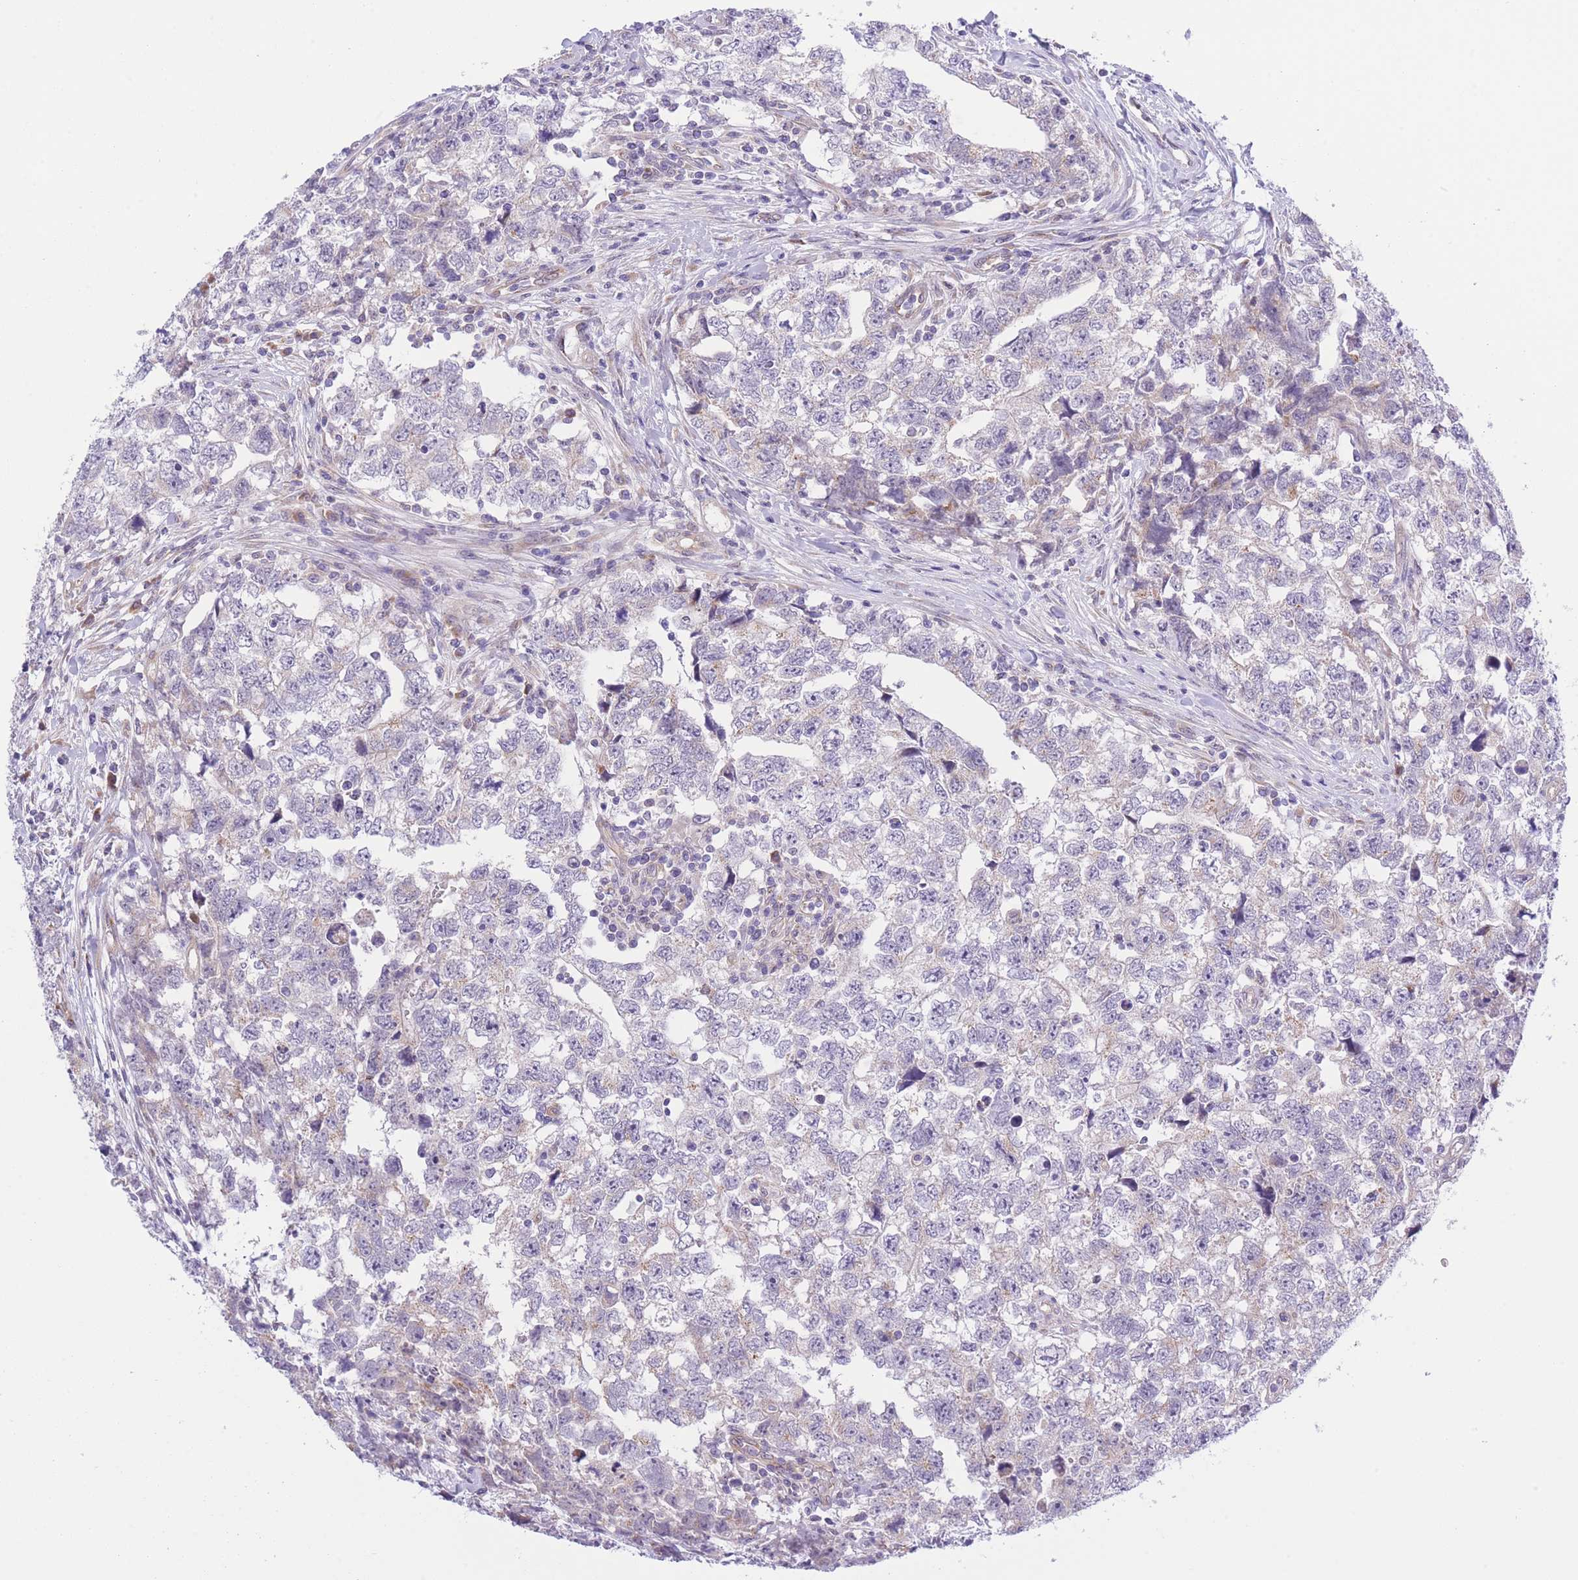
{"staining": {"intensity": "negative", "quantity": "none", "location": "none"}, "tissue": "testis cancer", "cell_type": "Tumor cells", "image_type": "cancer", "snomed": [{"axis": "morphology", "description": "Carcinoma, Embryonal, NOS"}, {"axis": "topography", "description": "Testis"}], "caption": "Tumor cells are negative for brown protein staining in testis embryonal carcinoma.", "gene": "WWOX", "patient": {"sex": "male", "age": 22}}